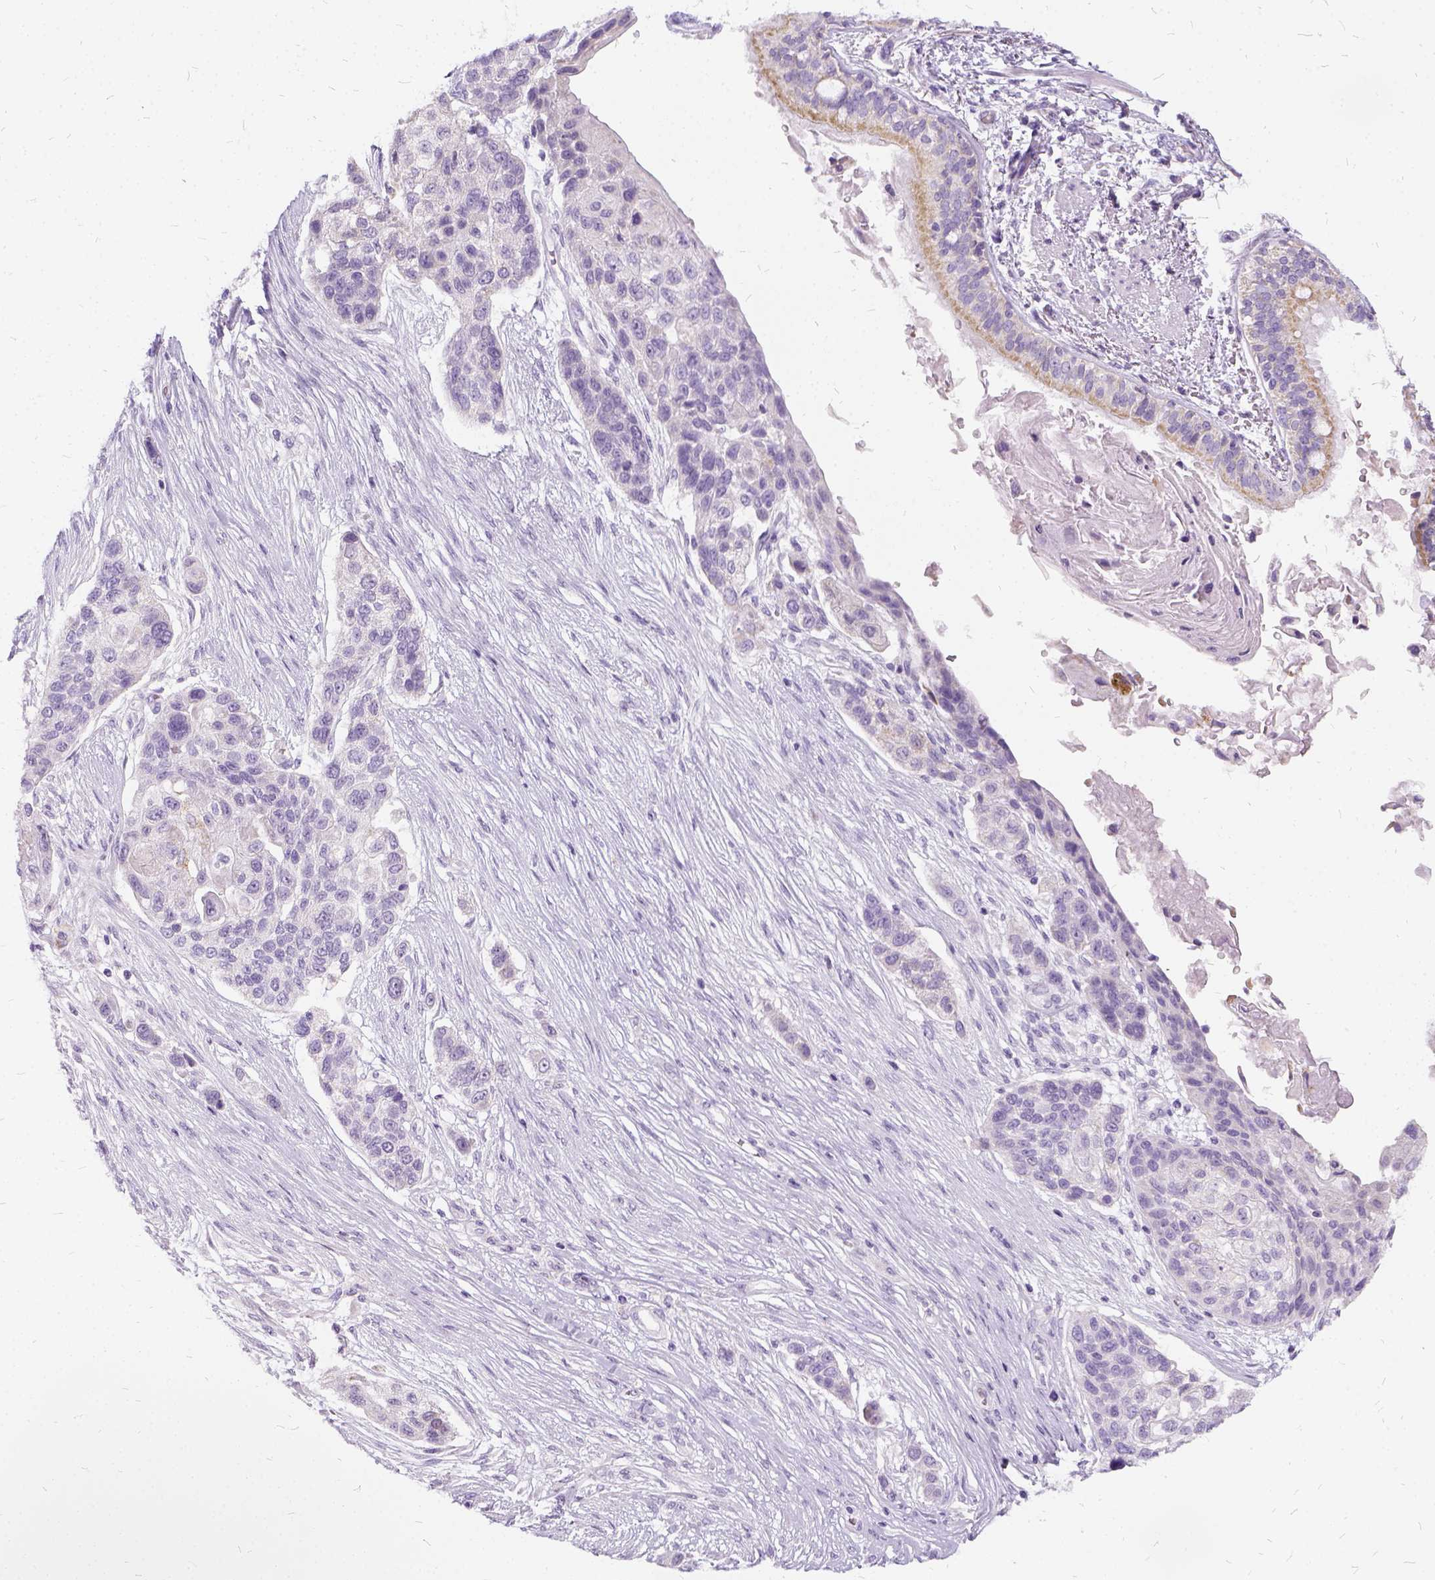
{"staining": {"intensity": "negative", "quantity": "none", "location": "none"}, "tissue": "lung cancer", "cell_type": "Tumor cells", "image_type": "cancer", "snomed": [{"axis": "morphology", "description": "Squamous cell carcinoma, NOS"}, {"axis": "topography", "description": "Lung"}], "caption": "The IHC photomicrograph has no significant positivity in tumor cells of lung squamous cell carcinoma tissue.", "gene": "FDX1", "patient": {"sex": "male", "age": 69}}